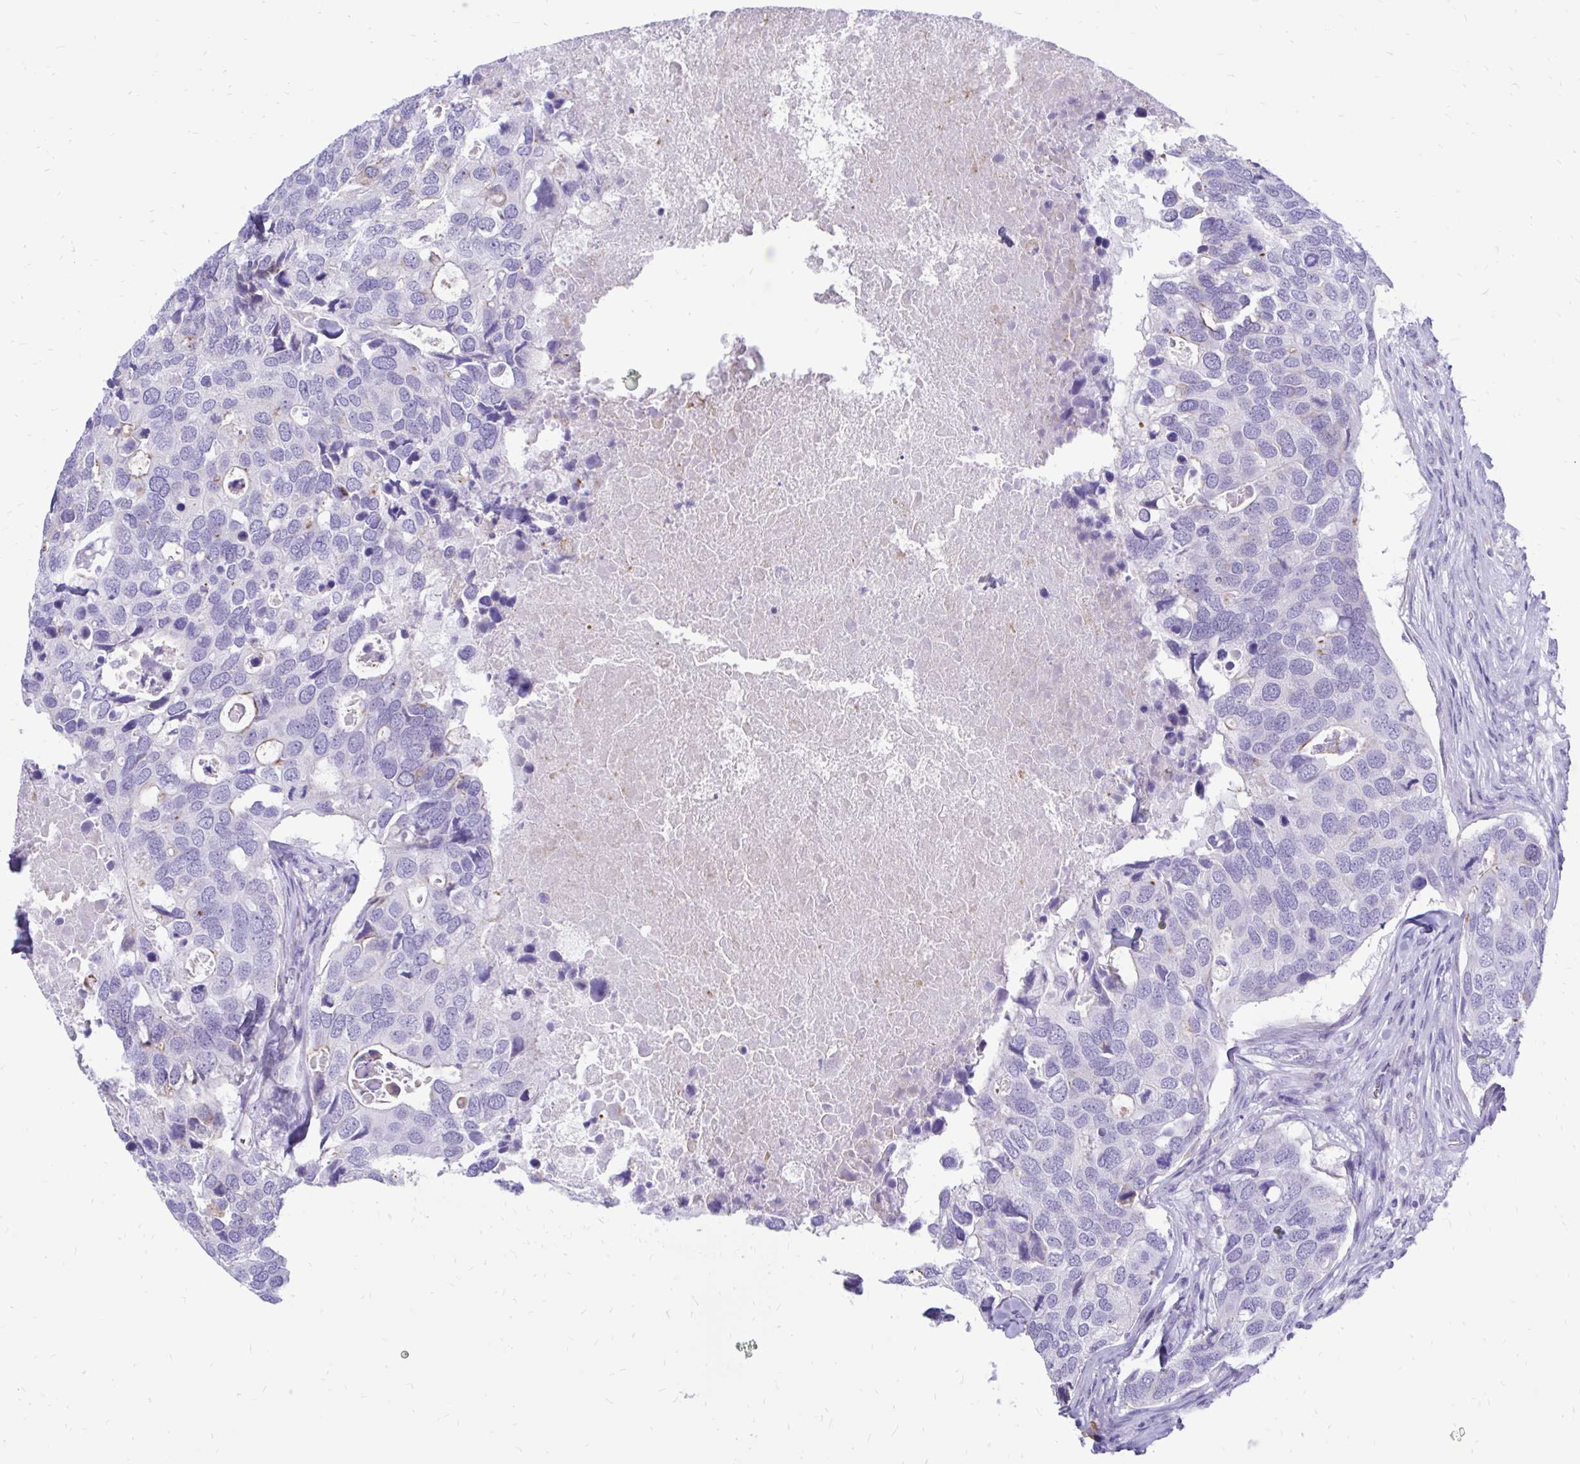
{"staining": {"intensity": "negative", "quantity": "none", "location": "none"}, "tissue": "breast cancer", "cell_type": "Tumor cells", "image_type": "cancer", "snomed": [{"axis": "morphology", "description": "Duct carcinoma"}, {"axis": "topography", "description": "Breast"}], "caption": "Micrograph shows no protein staining in tumor cells of infiltrating ductal carcinoma (breast) tissue. (Immunohistochemistry, brightfield microscopy, high magnification).", "gene": "IGSF5", "patient": {"sex": "female", "age": 83}}